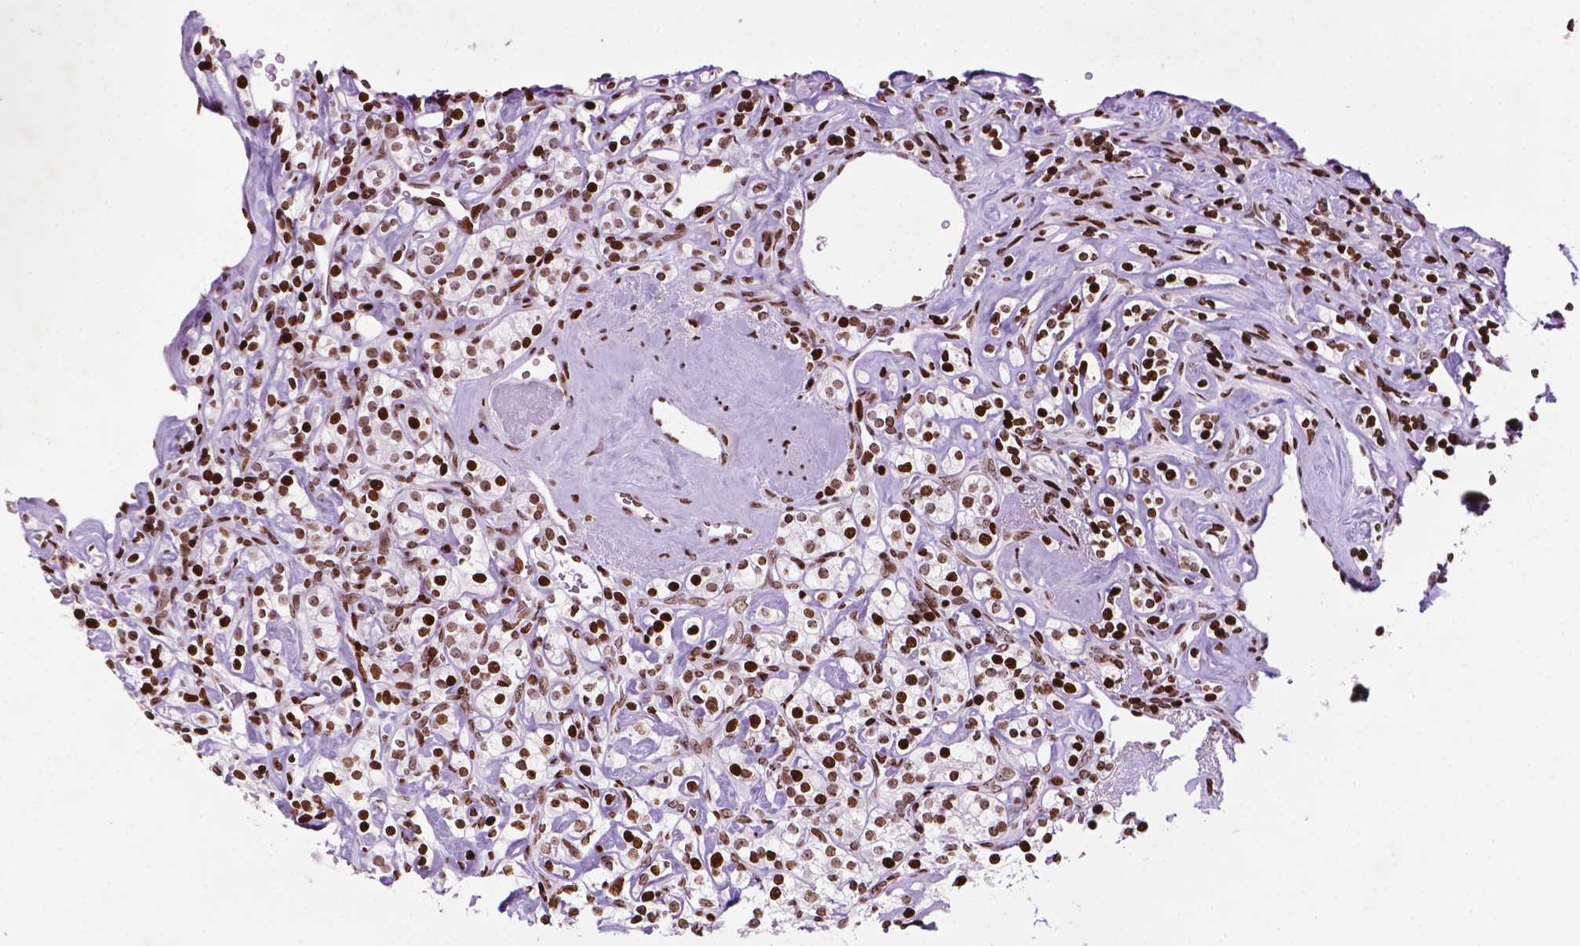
{"staining": {"intensity": "moderate", "quantity": ">75%", "location": "nuclear"}, "tissue": "renal cancer", "cell_type": "Tumor cells", "image_type": "cancer", "snomed": [{"axis": "morphology", "description": "Adenocarcinoma, NOS"}, {"axis": "topography", "description": "Kidney"}], "caption": "Renal cancer was stained to show a protein in brown. There is medium levels of moderate nuclear expression in approximately >75% of tumor cells.", "gene": "TMEM250", "patient": {"sex": "male", "age": 77}}